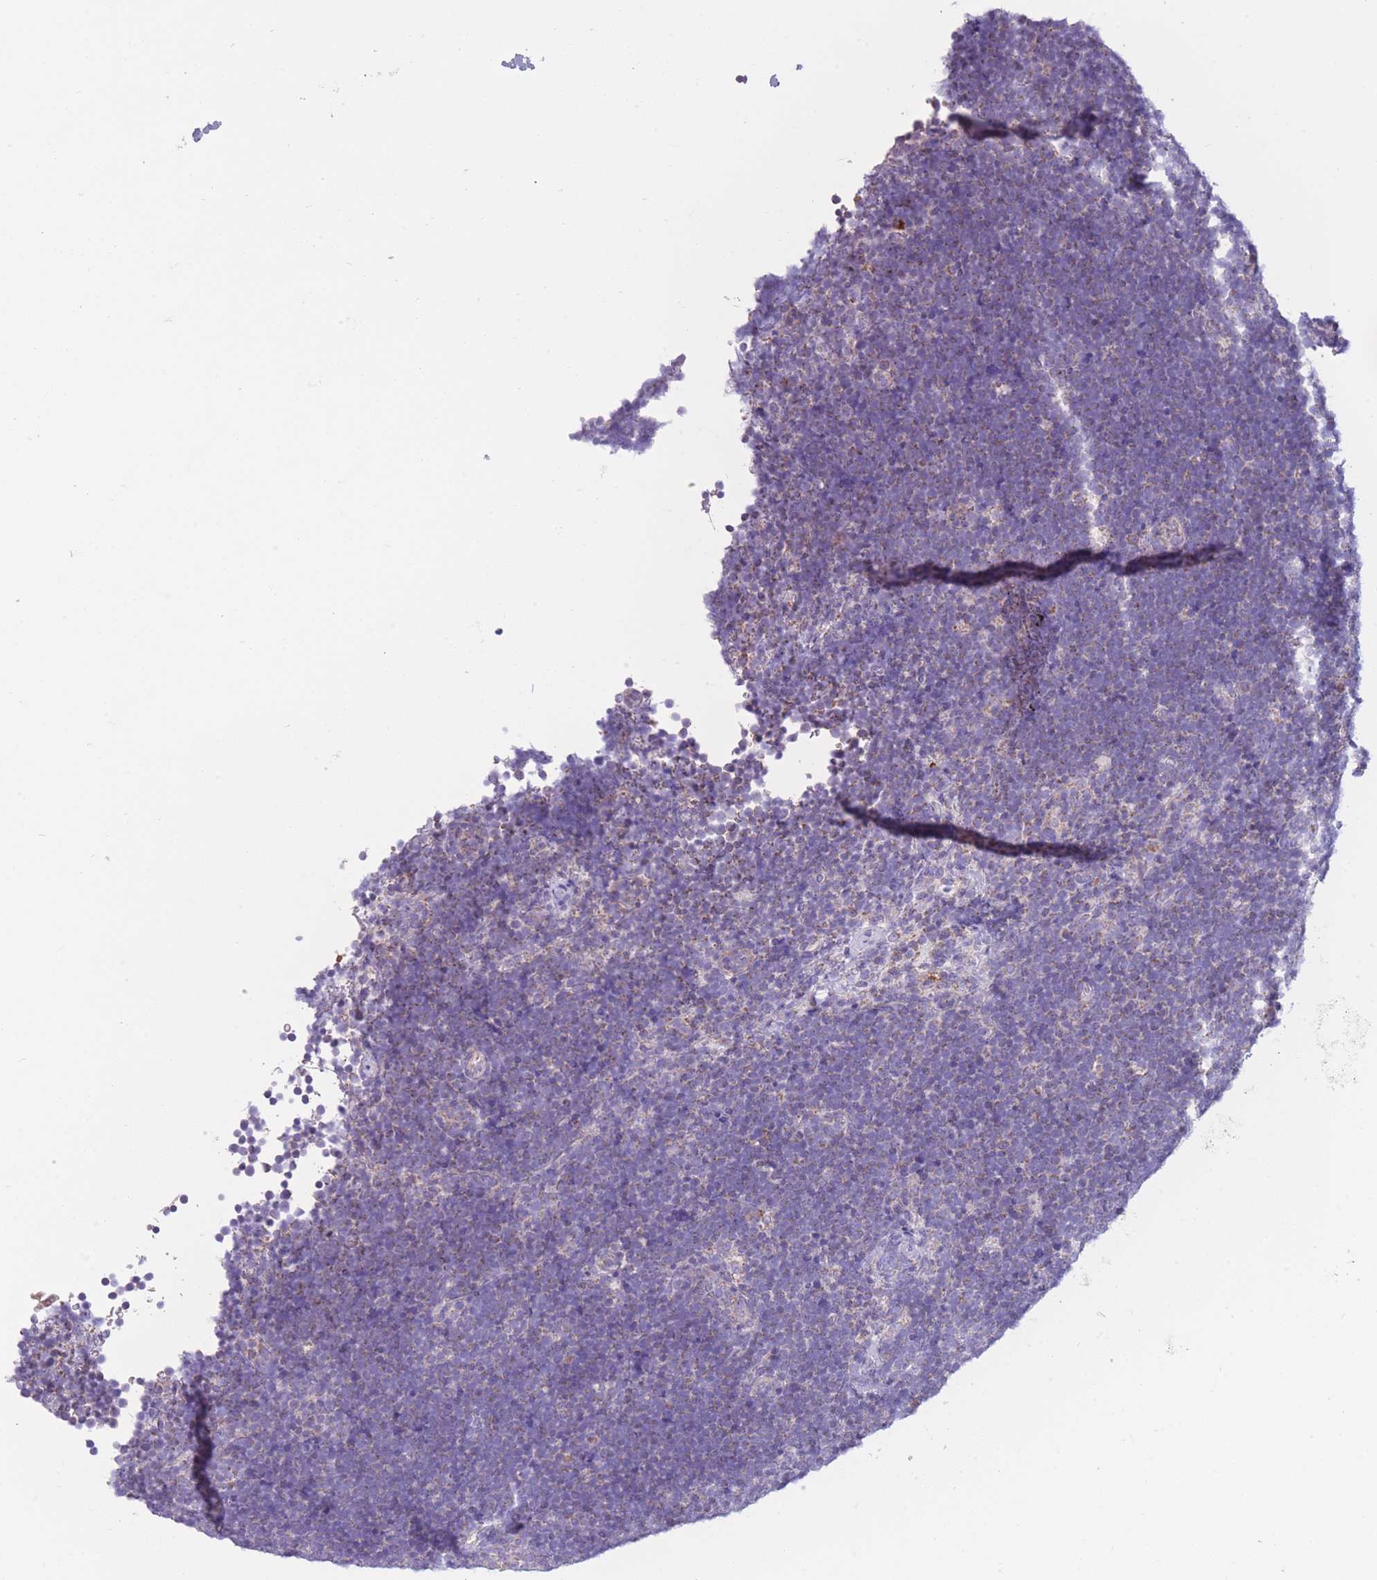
{"staining": {"intensity": "negative", "quantity": "none", "location": "none"}, "tissue": "lymphoma", "cell_type": "Tumor cells", "image_type": "cancer", "snomed": [{"axis": "morphology", "description": "Malignant lymphoma, non-Hodgkin's type, High grade"}, {"axis": "topography", "description": "Lymph node"}], "caption": "Malignant lymphoma, non-Hodgkin's type (high-grade) was stained to show a protein in brown. There is no significant expression in tumor cells.", "gene": "PDHA1", "patient": {"sex": "male", "age": 13}}